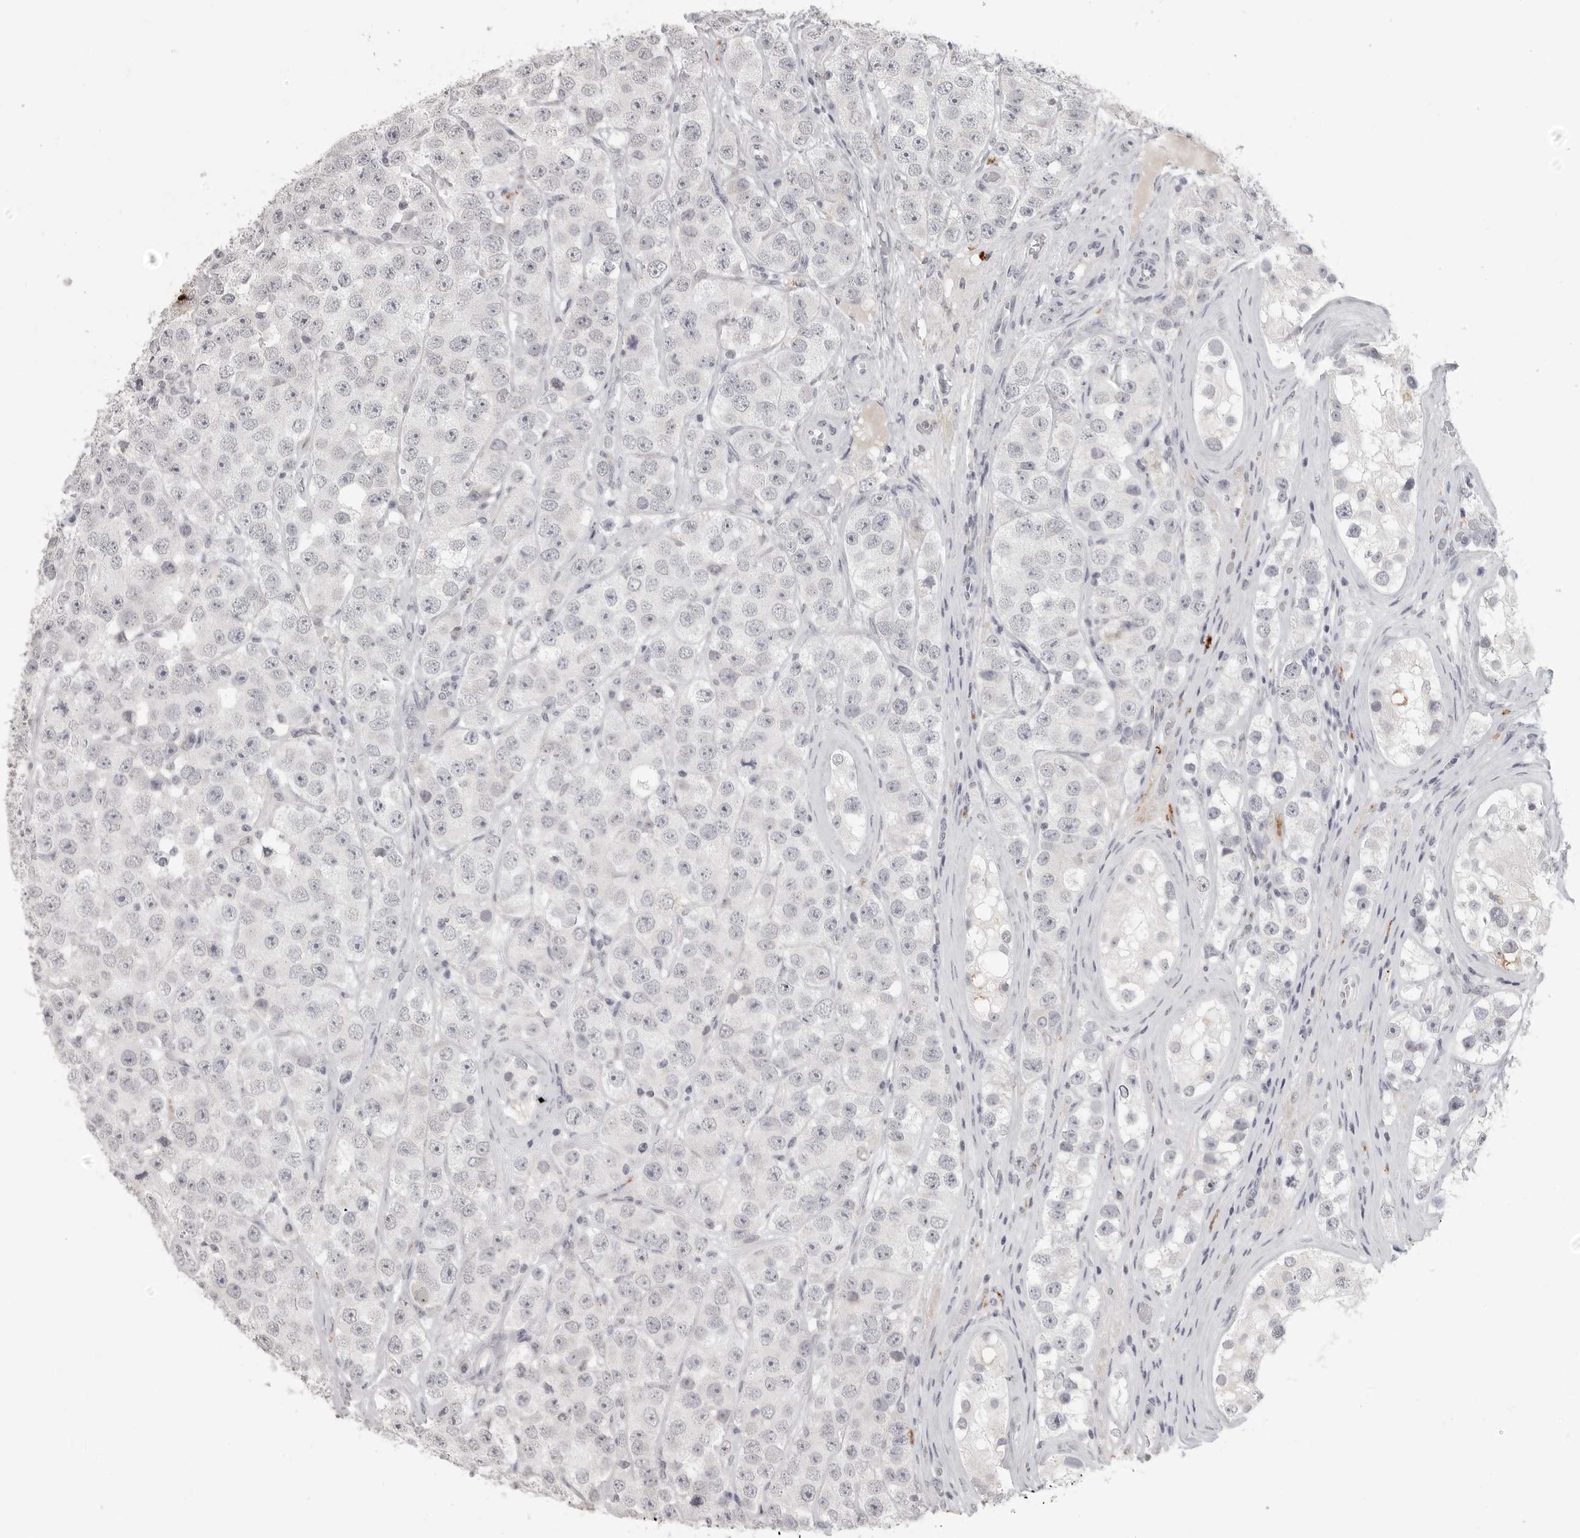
{"staining": {"intensity": "negative", "quantity": "none", "location": "none"}, "tissue": "testis cancer", "cell_type": "Tumor cells", "image_type": "cancer", "snomed": [{"axis": "morphology", "description": "Seminoma, NOS"}, {"axis": "topography", "description": "Testis"}], "caption": "Testis cancer was stained to show a protein in brown. There is no significant expression in tumor cells.", "gene": "PRSS1", "patient": {"sex": "male", "age": 28}}